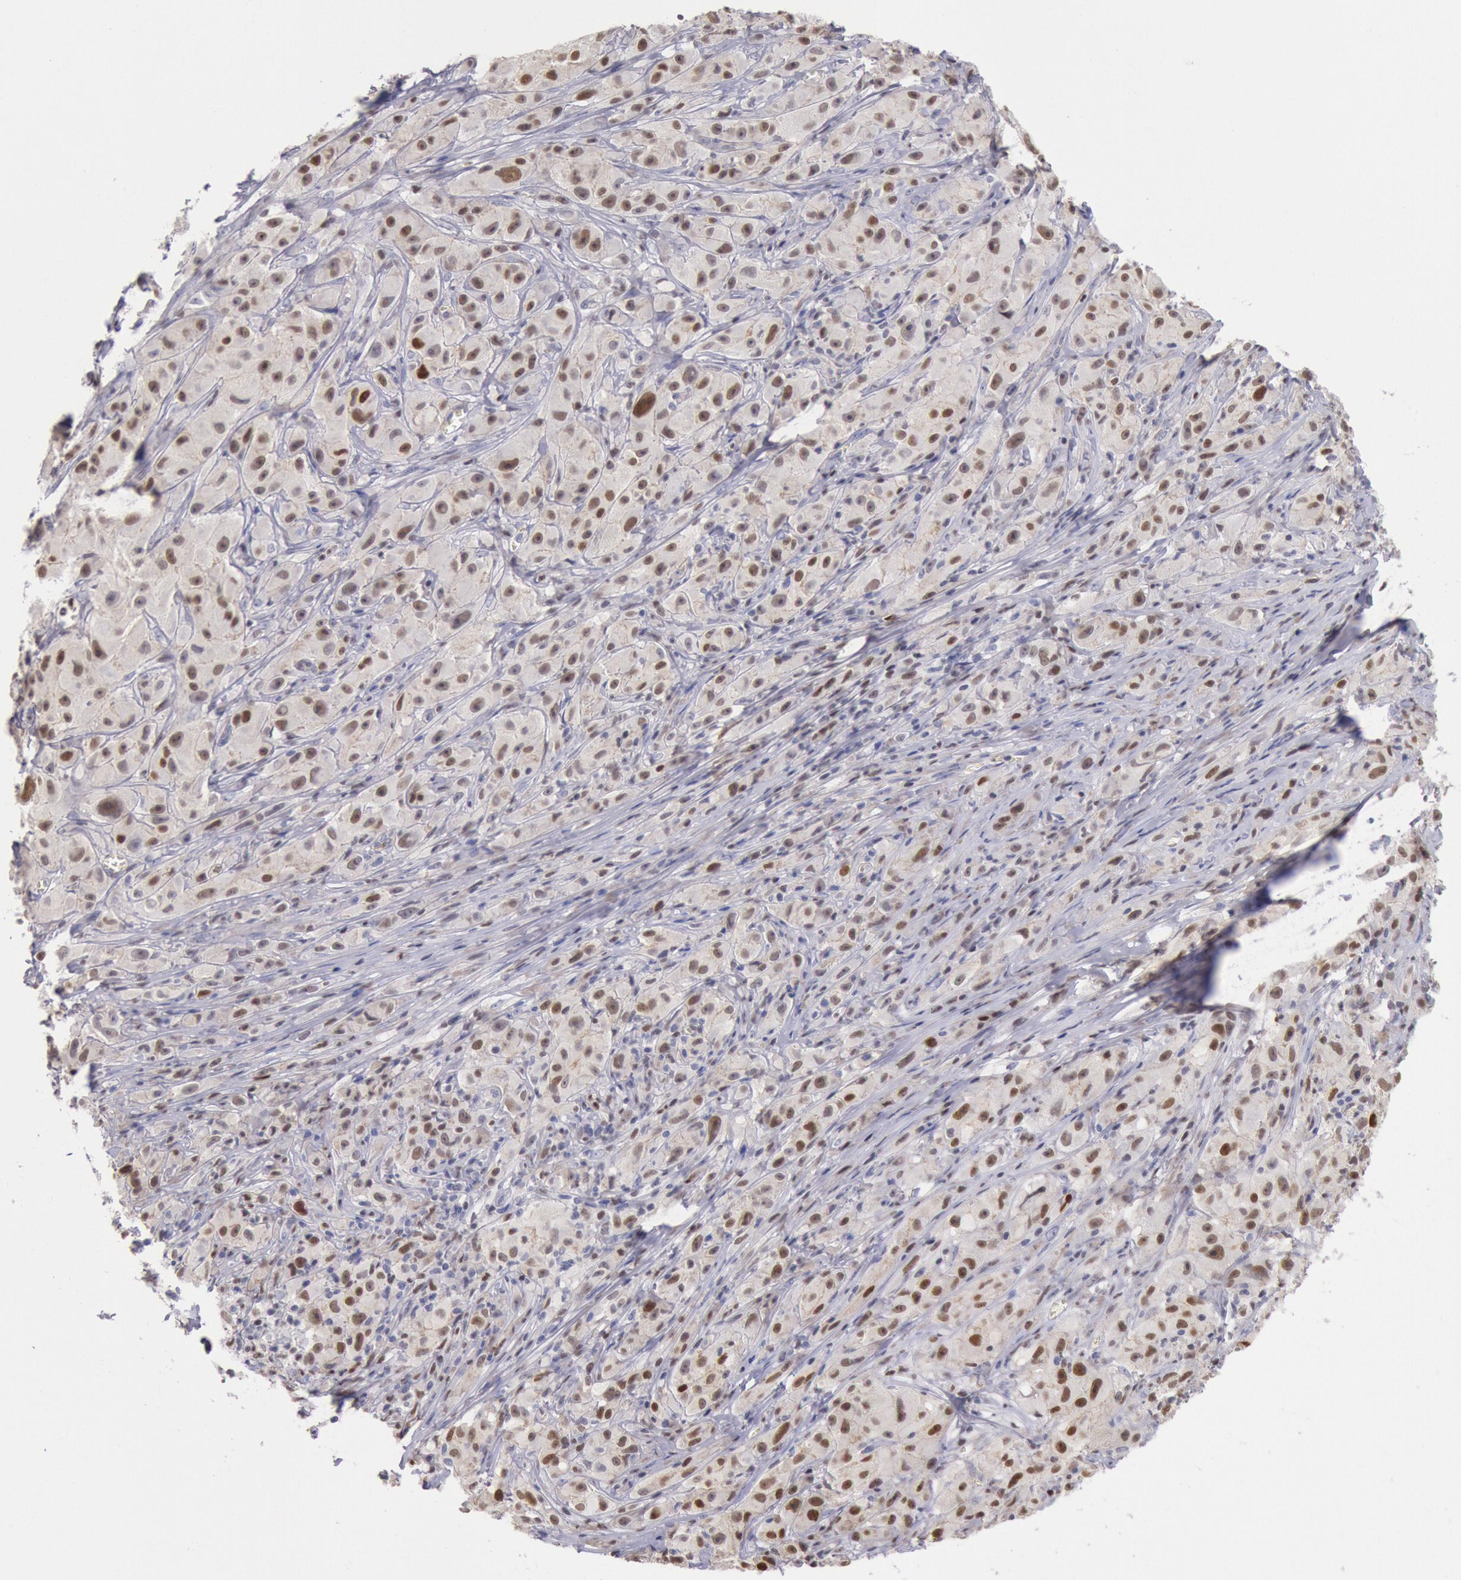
{"staining": {"intensity": "weak", "quantity": "25%-75%", "location": "nuclear"}, "tissue": "melanoma", "cell_type": "Tumor cells", "image_type": "cancer", "snomed": [{"axis": "morphology", "description": "Malignant melanoma, NOS"}, {"axis": "topography", "description": "Skin"}], "caption": "Tumor cells show weak nuclear staining in approximately 25%-75% of cells in malignant melanoma.", "gene": "RPS6KA5", "patient": {"sex": "male", "age": 56}}